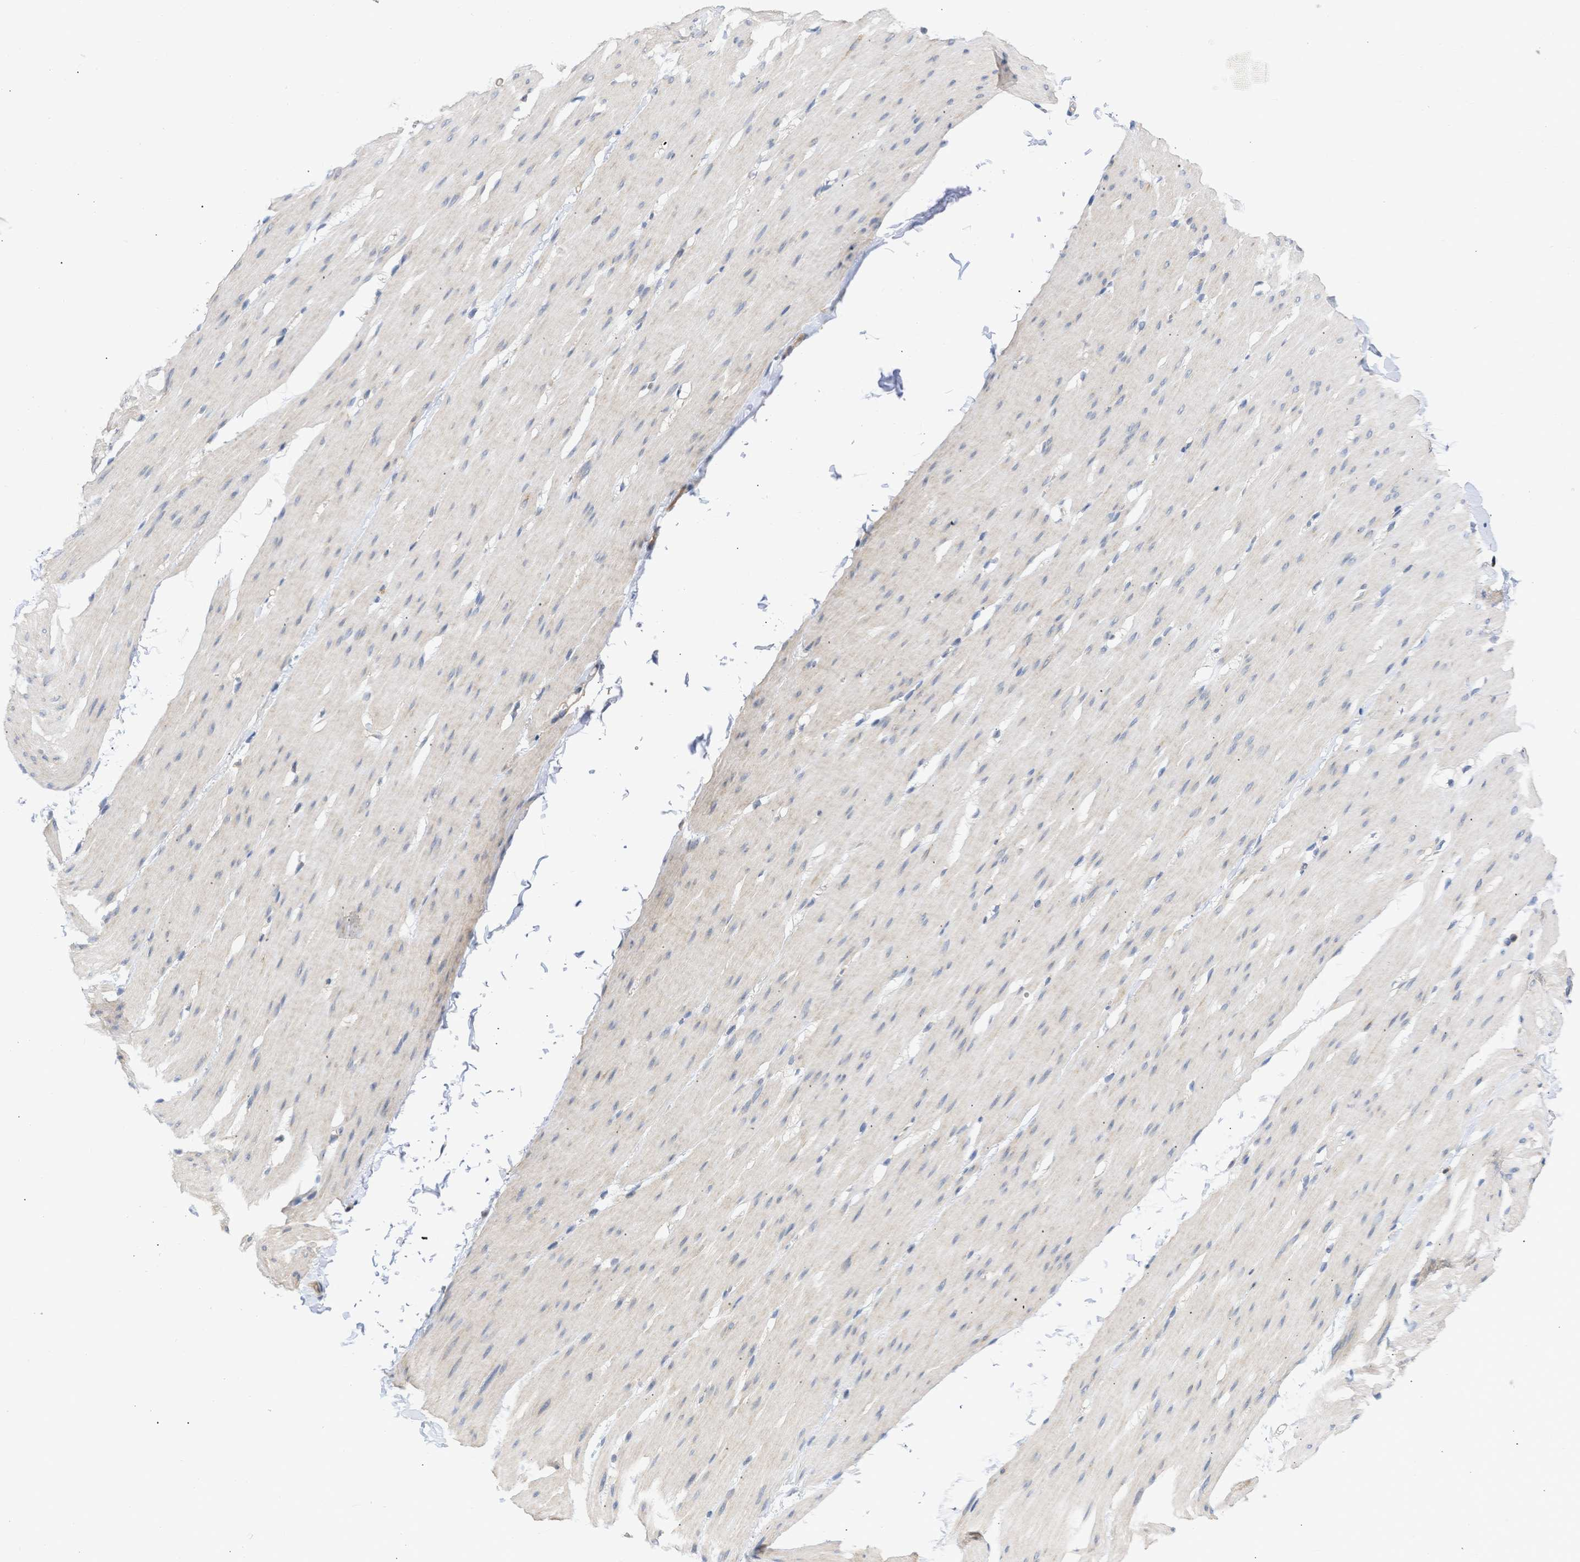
{"staining": {"intensity": "negative", "quantity": "none", "location": "none"}, "tissue": "smooth muscle", "cell_type": "Smooth muscle cells", "image_type": "normal", "snomed": [{"axis": "morphology", "description": "Normal tissue, NOS"}, {"axis": "topography", "description": "Smooth muscle"}, {"axis": "topography", "description": "Colon"}], "caption": "Smooth muscle cells are negative for brown protein staining in normal smooth muscle. Nuclei are stained in blue.", "gene": "MAP2K3", "patient": {"sex": "male", "age": 67}}